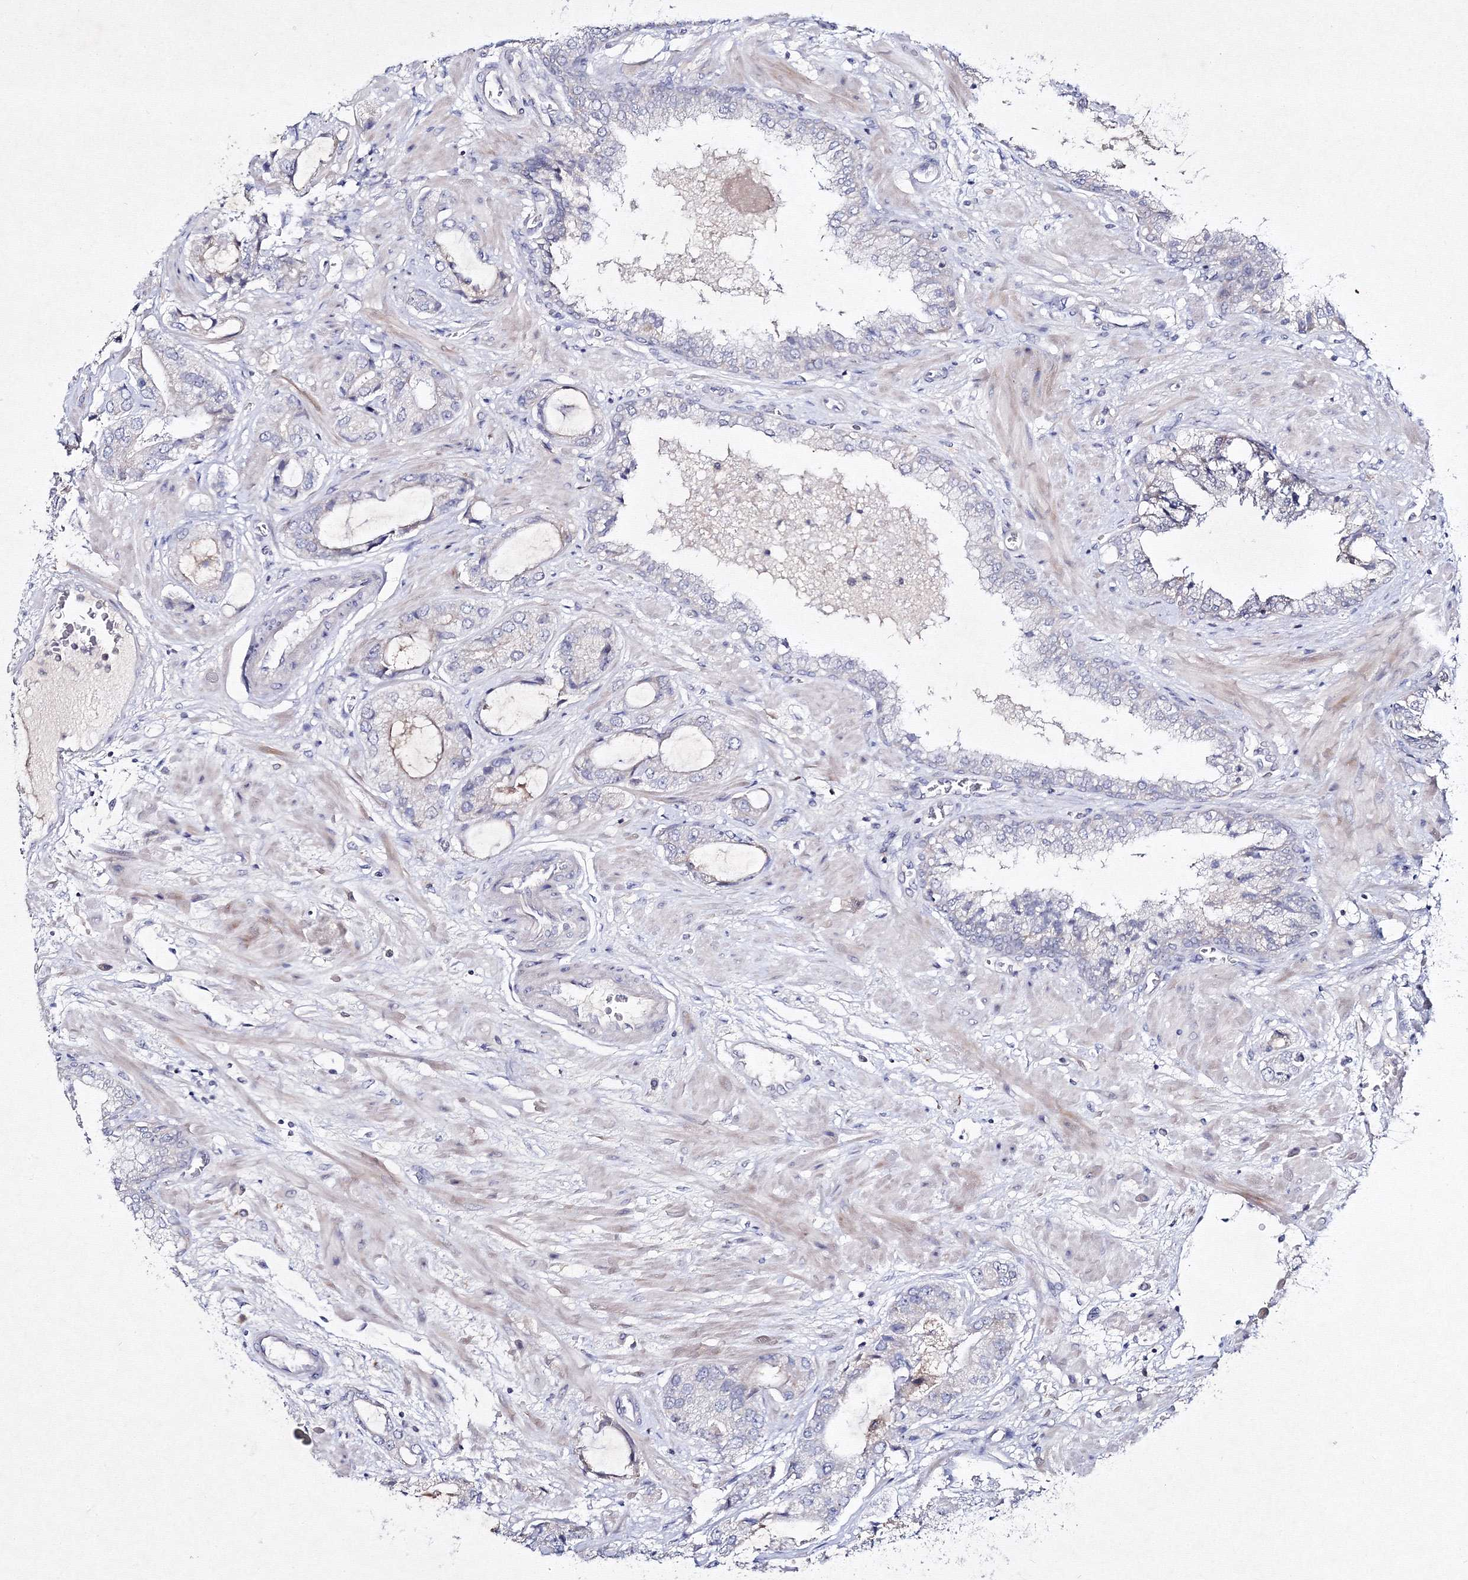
{"staining": {"intensity": "negative", "quantity": "none", "location": "none"}, "tissue": "prostate cancer", "cell_type": "Tumor cells", "image_type": "cancer", "snomed": [{"axis": "morphology", "description": "Normal tissue, NOS"}, {"axis": "morphology", "description": "Adenocarcinoma, High grade"}, {"axis": "topography", "description": "Prostate"}, {"axis": "topography", "description": "Peripheral nerve tissue"}], "caption": "This image is of prostate high-grade adenocarcinoma stained with IHC to label a protein in brown with the nuclei are counter-stained blue. There is no positivity in tumor cells.", "gene": "NEU4", "patient": {"sex": "male", "age": 59}}